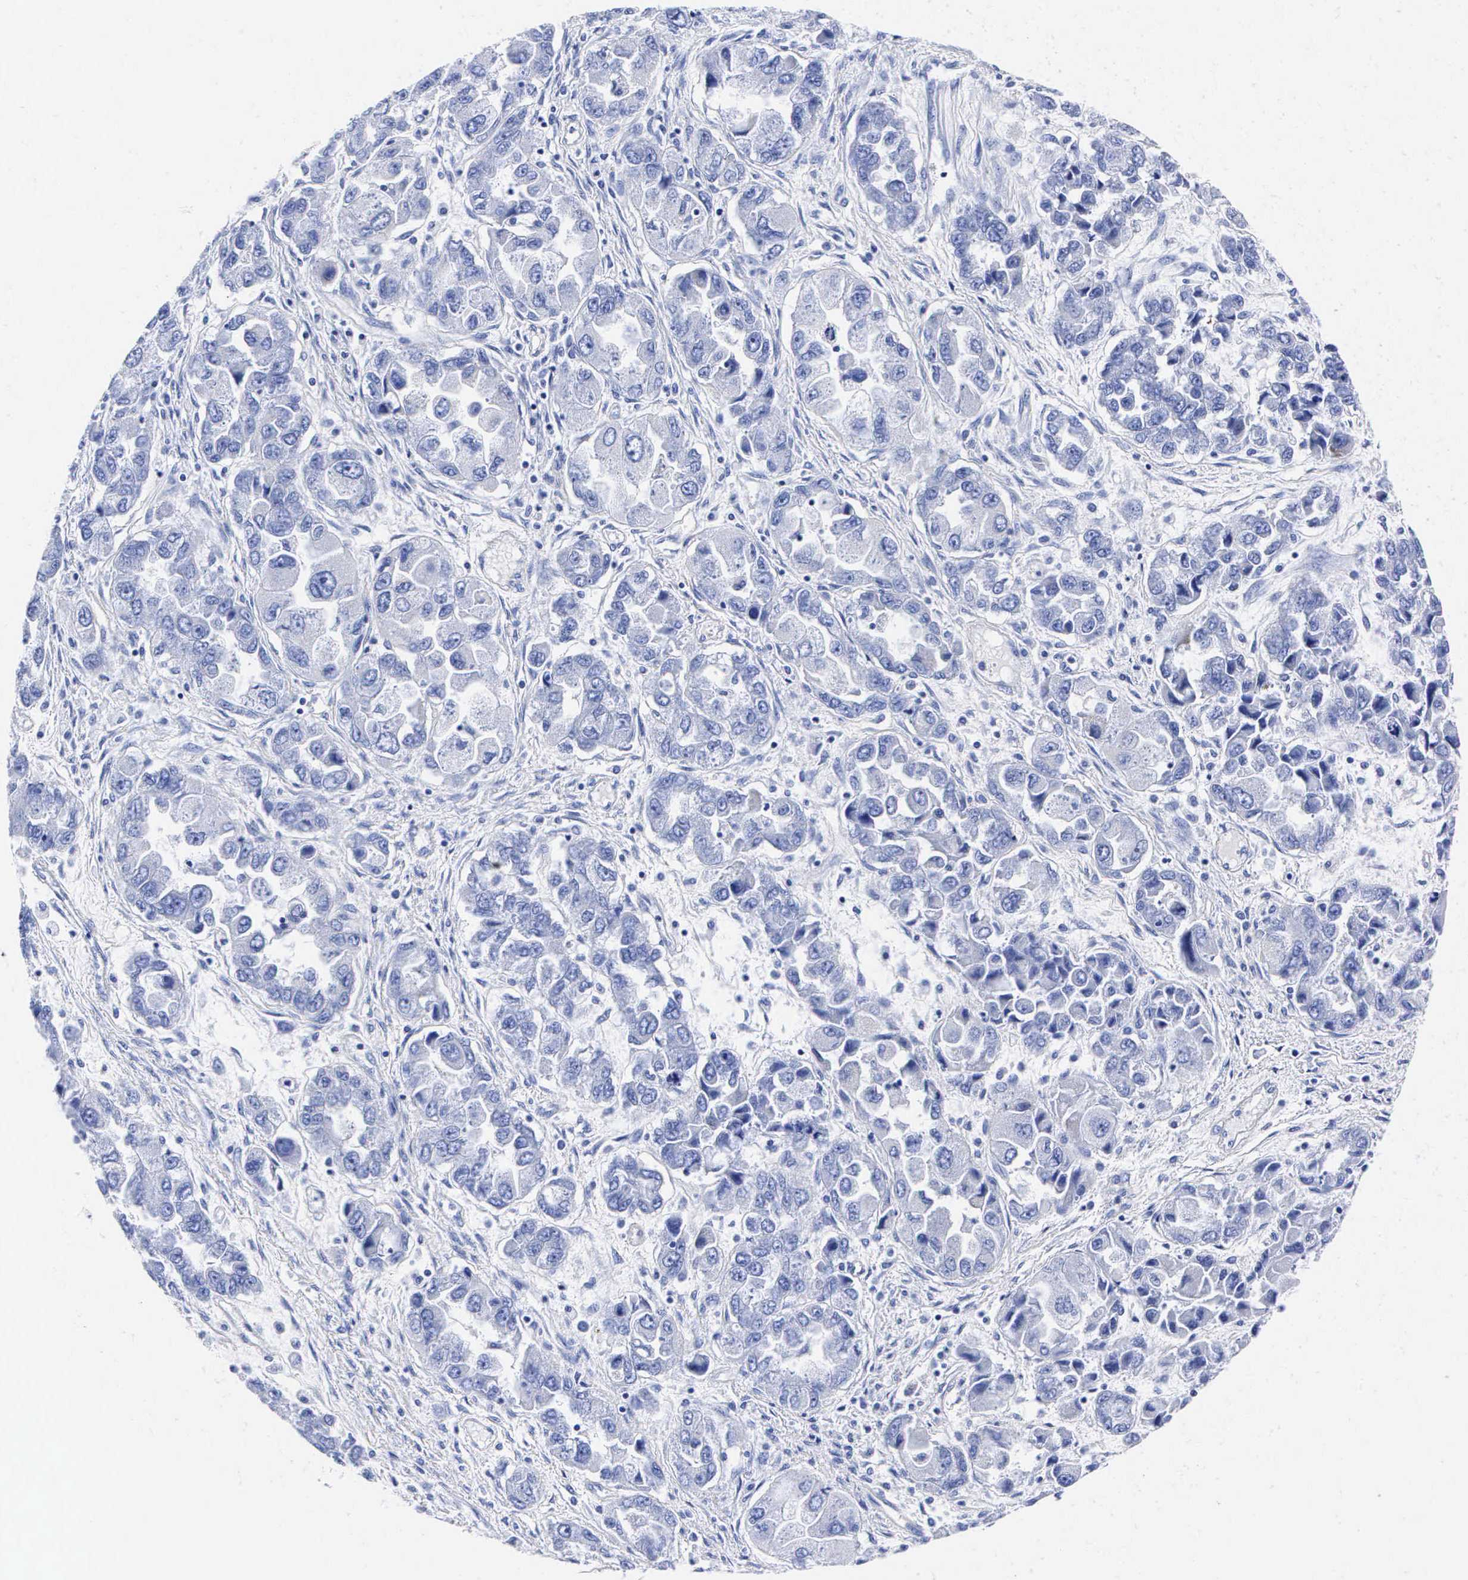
{"staining": {"intensity": "negative", "quantity": "none", "location": "none"}, "tissue": "ovarian cancer", "cell_type": "Tumor cells", "image_type": "cancer", "snomed": [{"axis": "morphology", "description": "Cystadenocarcinoma, serous, NOS"}, {"axis": "topography", "description": "Ovary"}], "caption": "Human ovarian serous cystadenocarcinoma stained for a protein using immunohistochemistry (IHC) shows no expression in tumor cells.", "gene": "ENO2", "patient": {"sex": "female", "age": 84}}